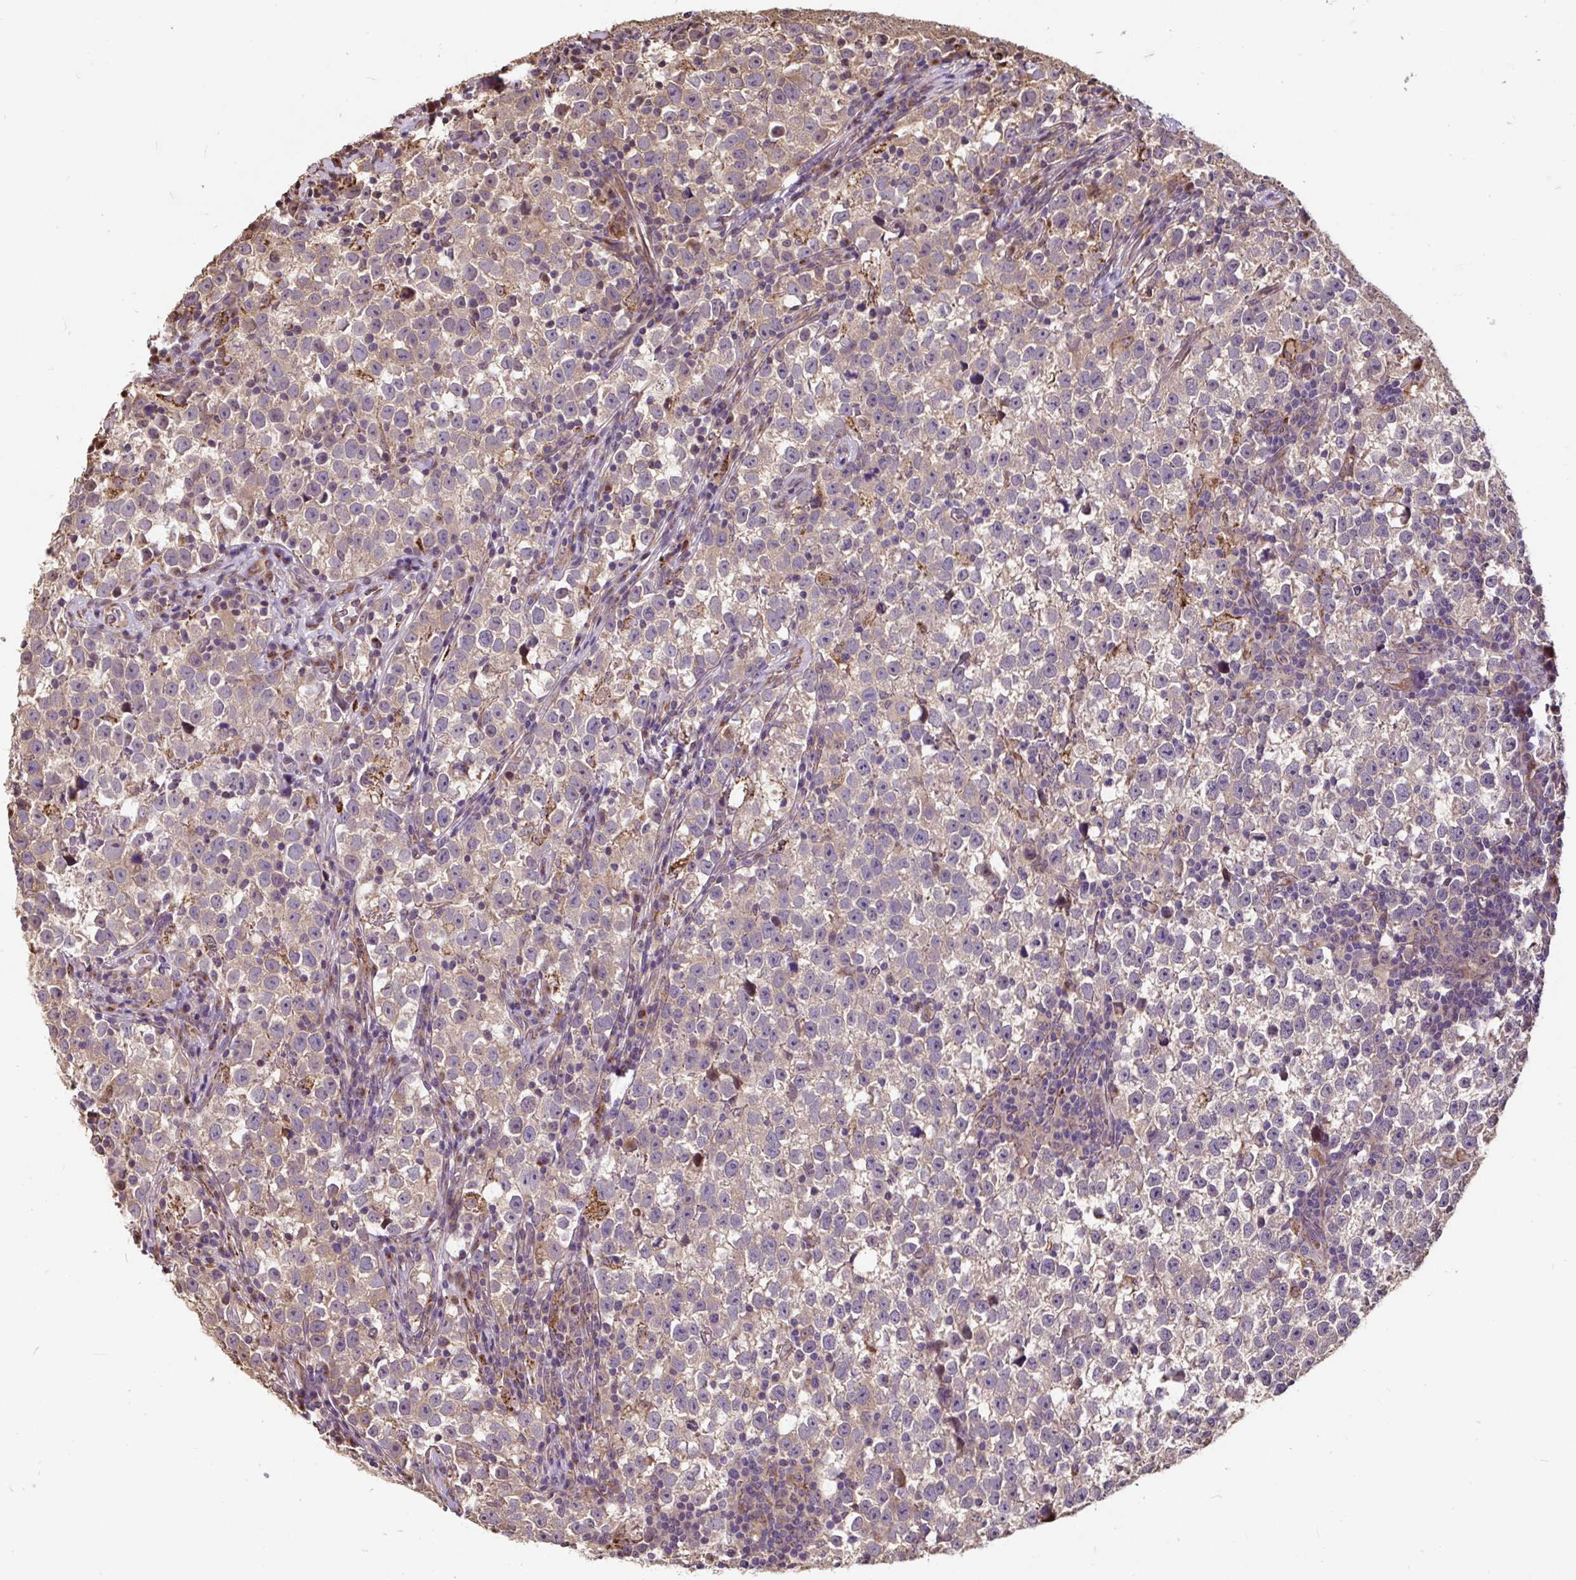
{"staining": {"intensity": "weak", "quantity": "25%-75%", "location": "cytoplasmic/membranous"}, "tissue": "testis cancer", "cell_type": "Tumor cells", "image_type": "cancer", "snomed": [{"axis": "morphology", "description": "Normal tissue, NOS"}, {"axis": "morphology", "description": "Seminoma, NOS"}, {"axis": "topography", "description": "Testis"}], "caption": "Protein expression analysis of human testis cancer reveals weak cytoplasmic/membranous staining in about 25%-75% of tumor cells.", "gene": "PUS7L", "patient": {"sex": "male", "age": 43}}